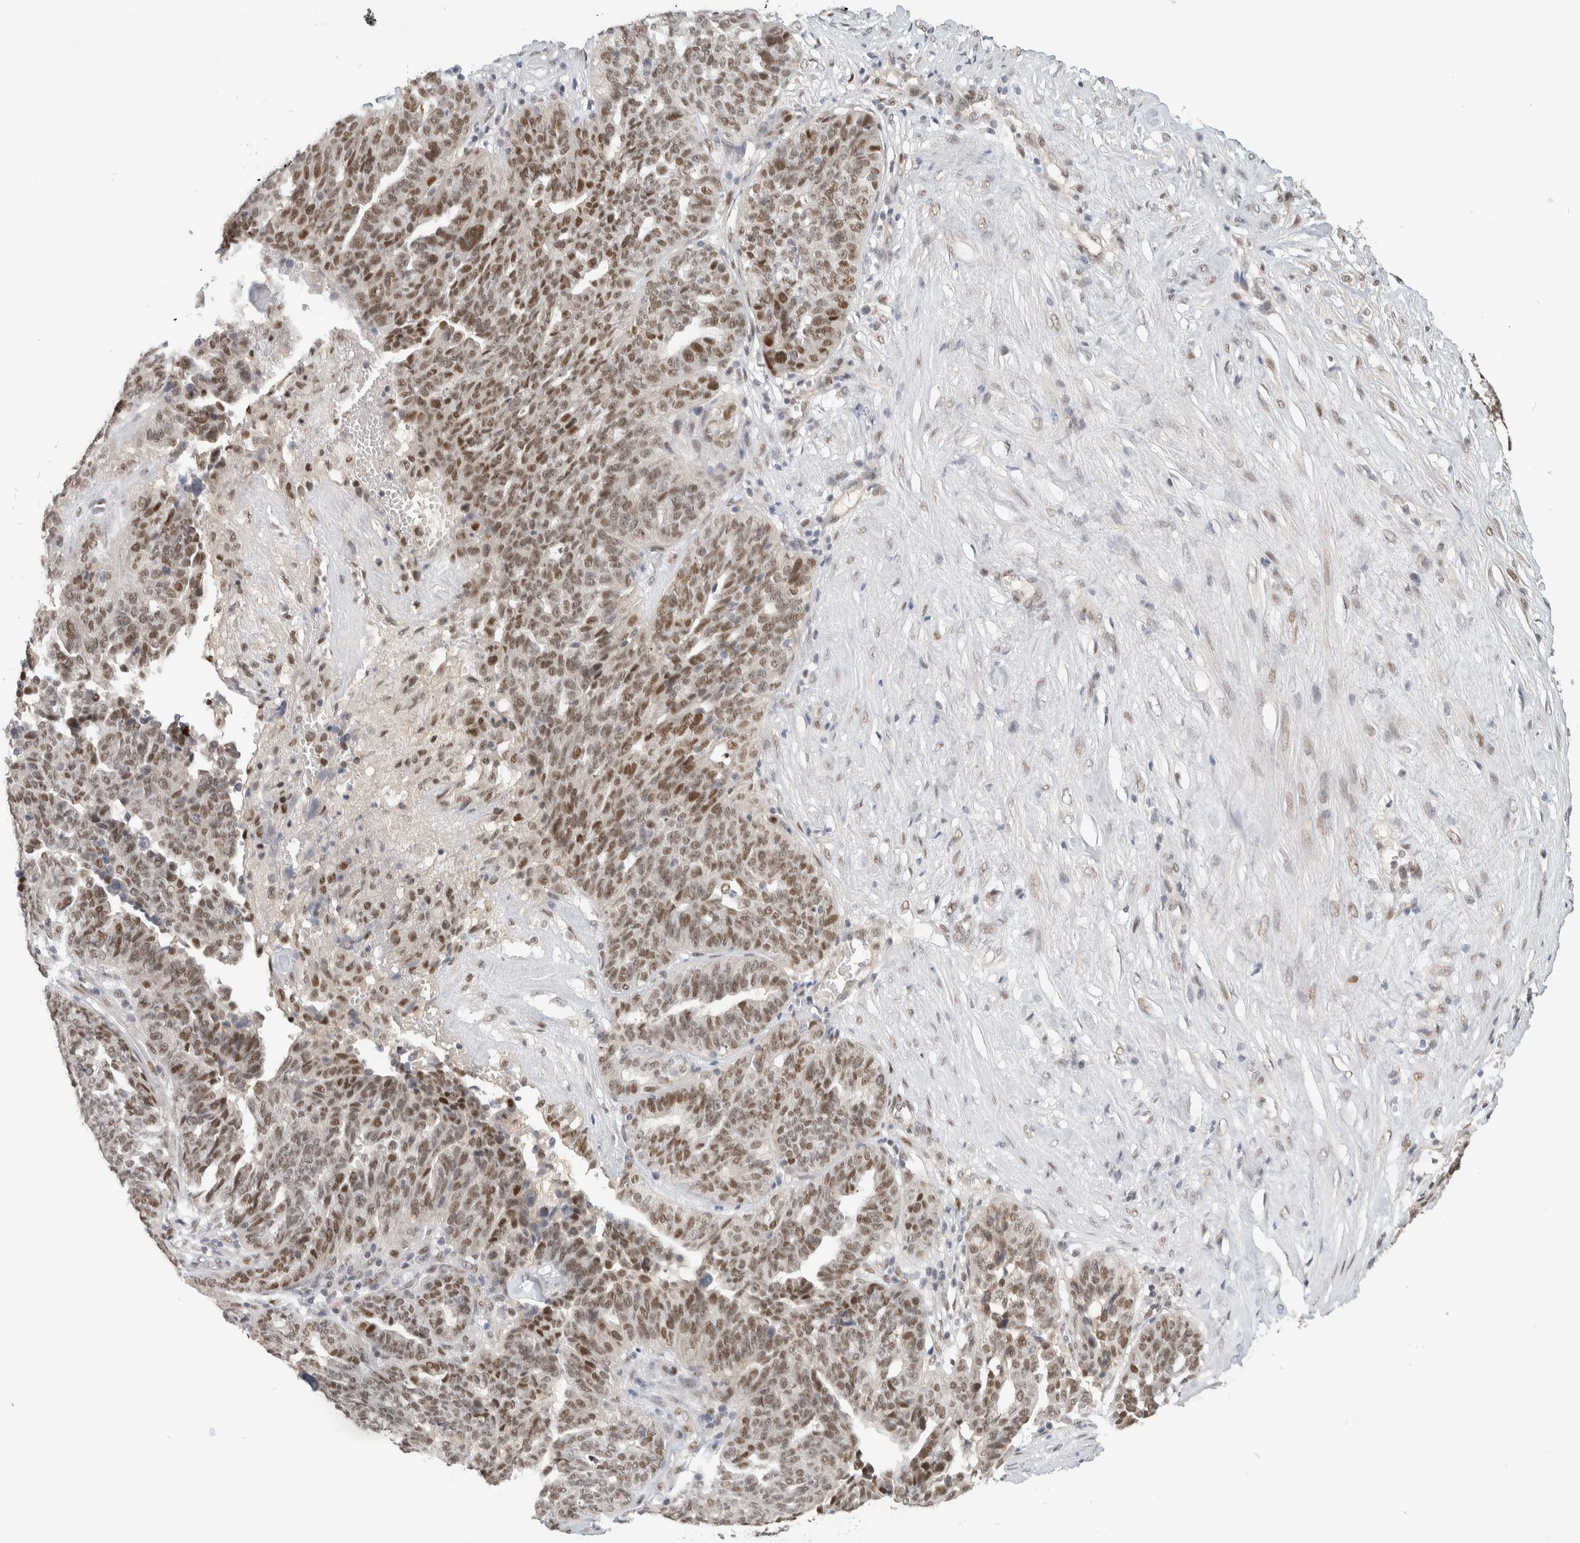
{"staining": {"intensity": "moderate", "quantity": ">75%", "location": "nuclear"}, "tissue": "ovarian cancer", "cell_type": "Tumor cells", "image_type": "cancer", "snomed": [{"axis": "morphology", "description": "Cystadenocarcinoma, serous, NOS"}, {"axis": "topography", "description": "Ovary"}], "caption": "The immunohistochemical stain labels moderate nuclear staining in tumor cells of ovarian cancer (serous cystadenocarcinoma) tissue.", "gene": "PUS7", "patient": {"sex": "female", "age": 59}}